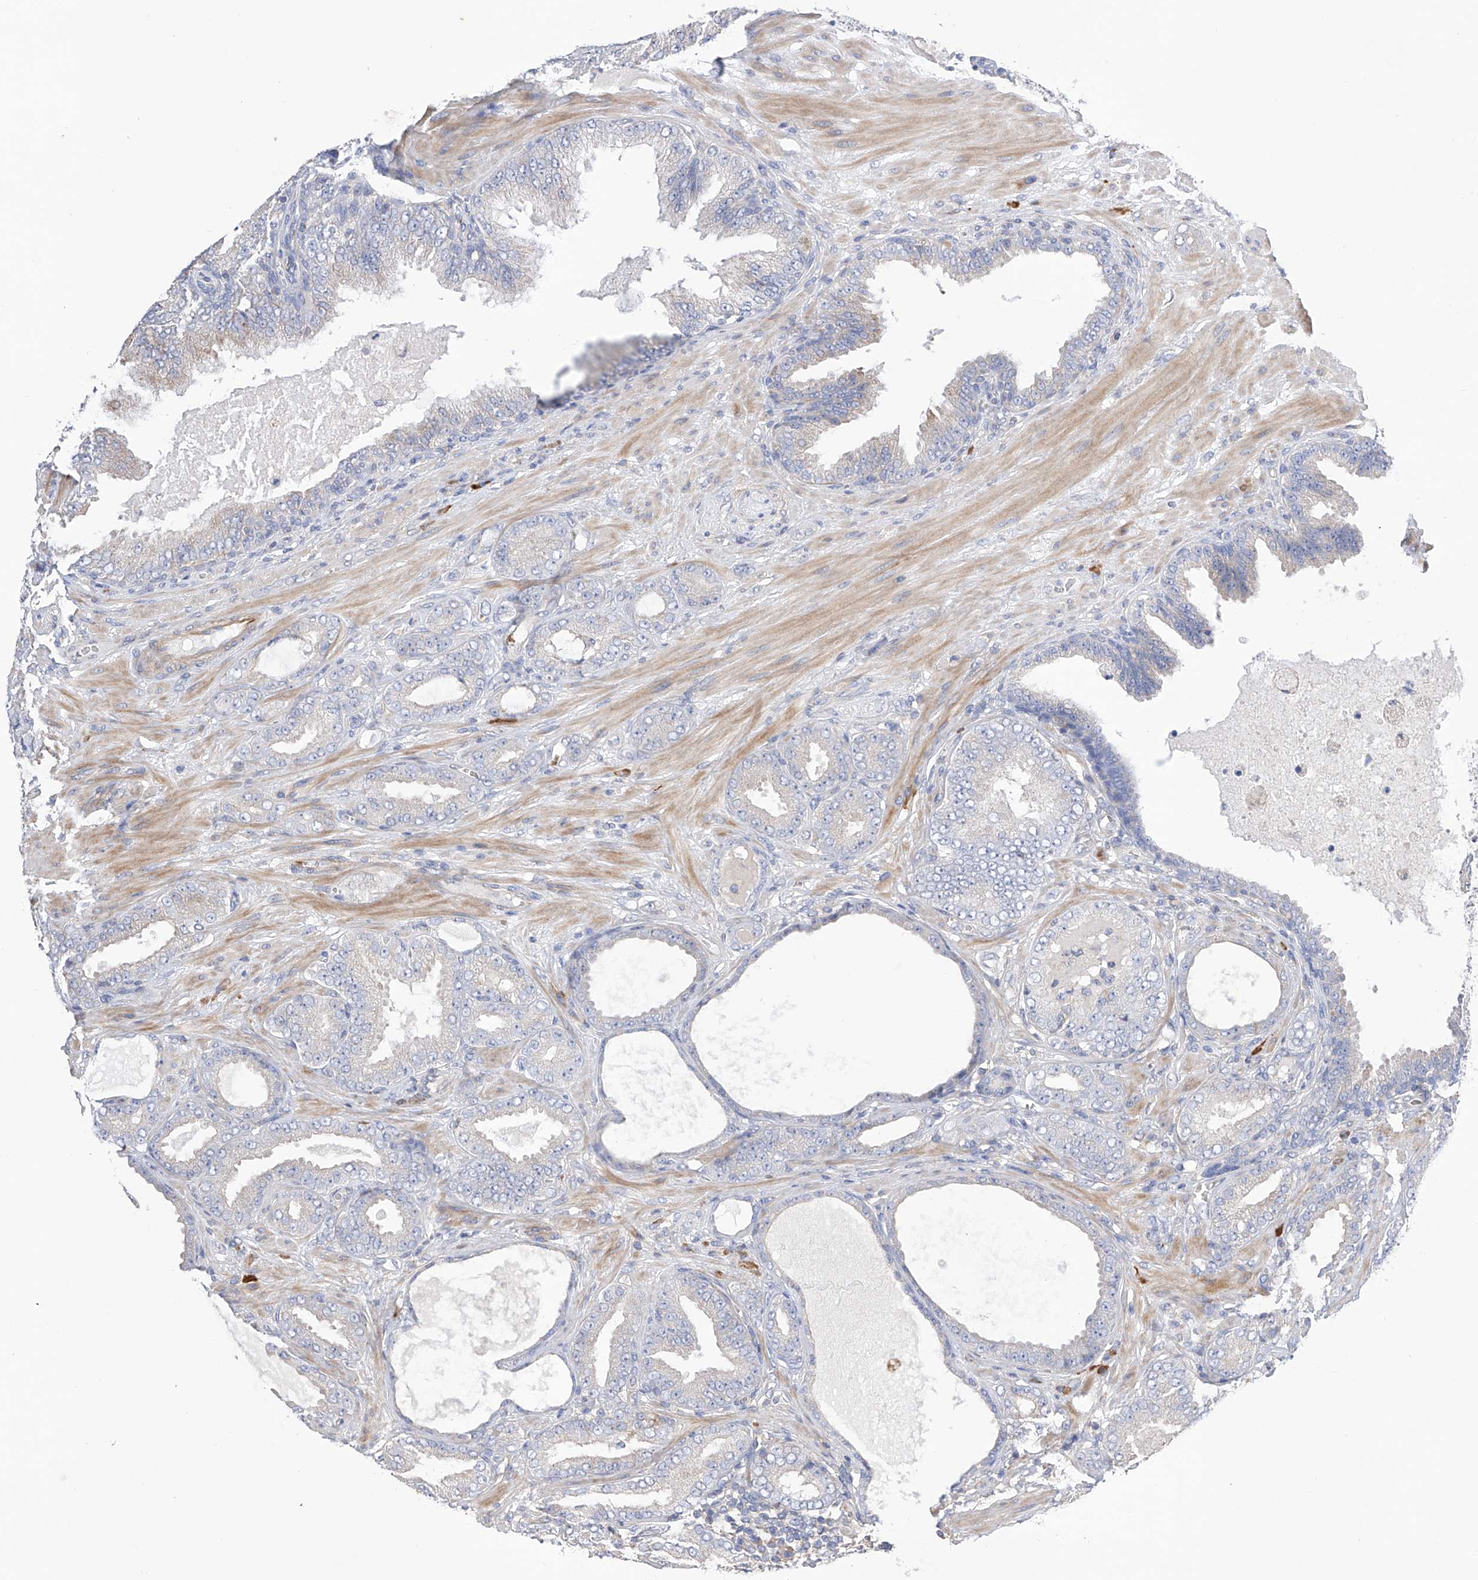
{"staining": {"intensity": "negative", "quantity": "none", "location": "none"}, "tissue": "prostate cancer", "cell_type": "Tumor cells", "image_type": "cancer", "snomed": [{"axis": "morphology", "description": "Adenocarcinoma, Low grade"}, {"axis": "topography", "description": "Prostate"}], "caption": "Micrograph shows no protein staining in tumor cells of prostate cancer tissue.", "gene": "NFATC4", "patient": {"sex": "male", "age": 63}}